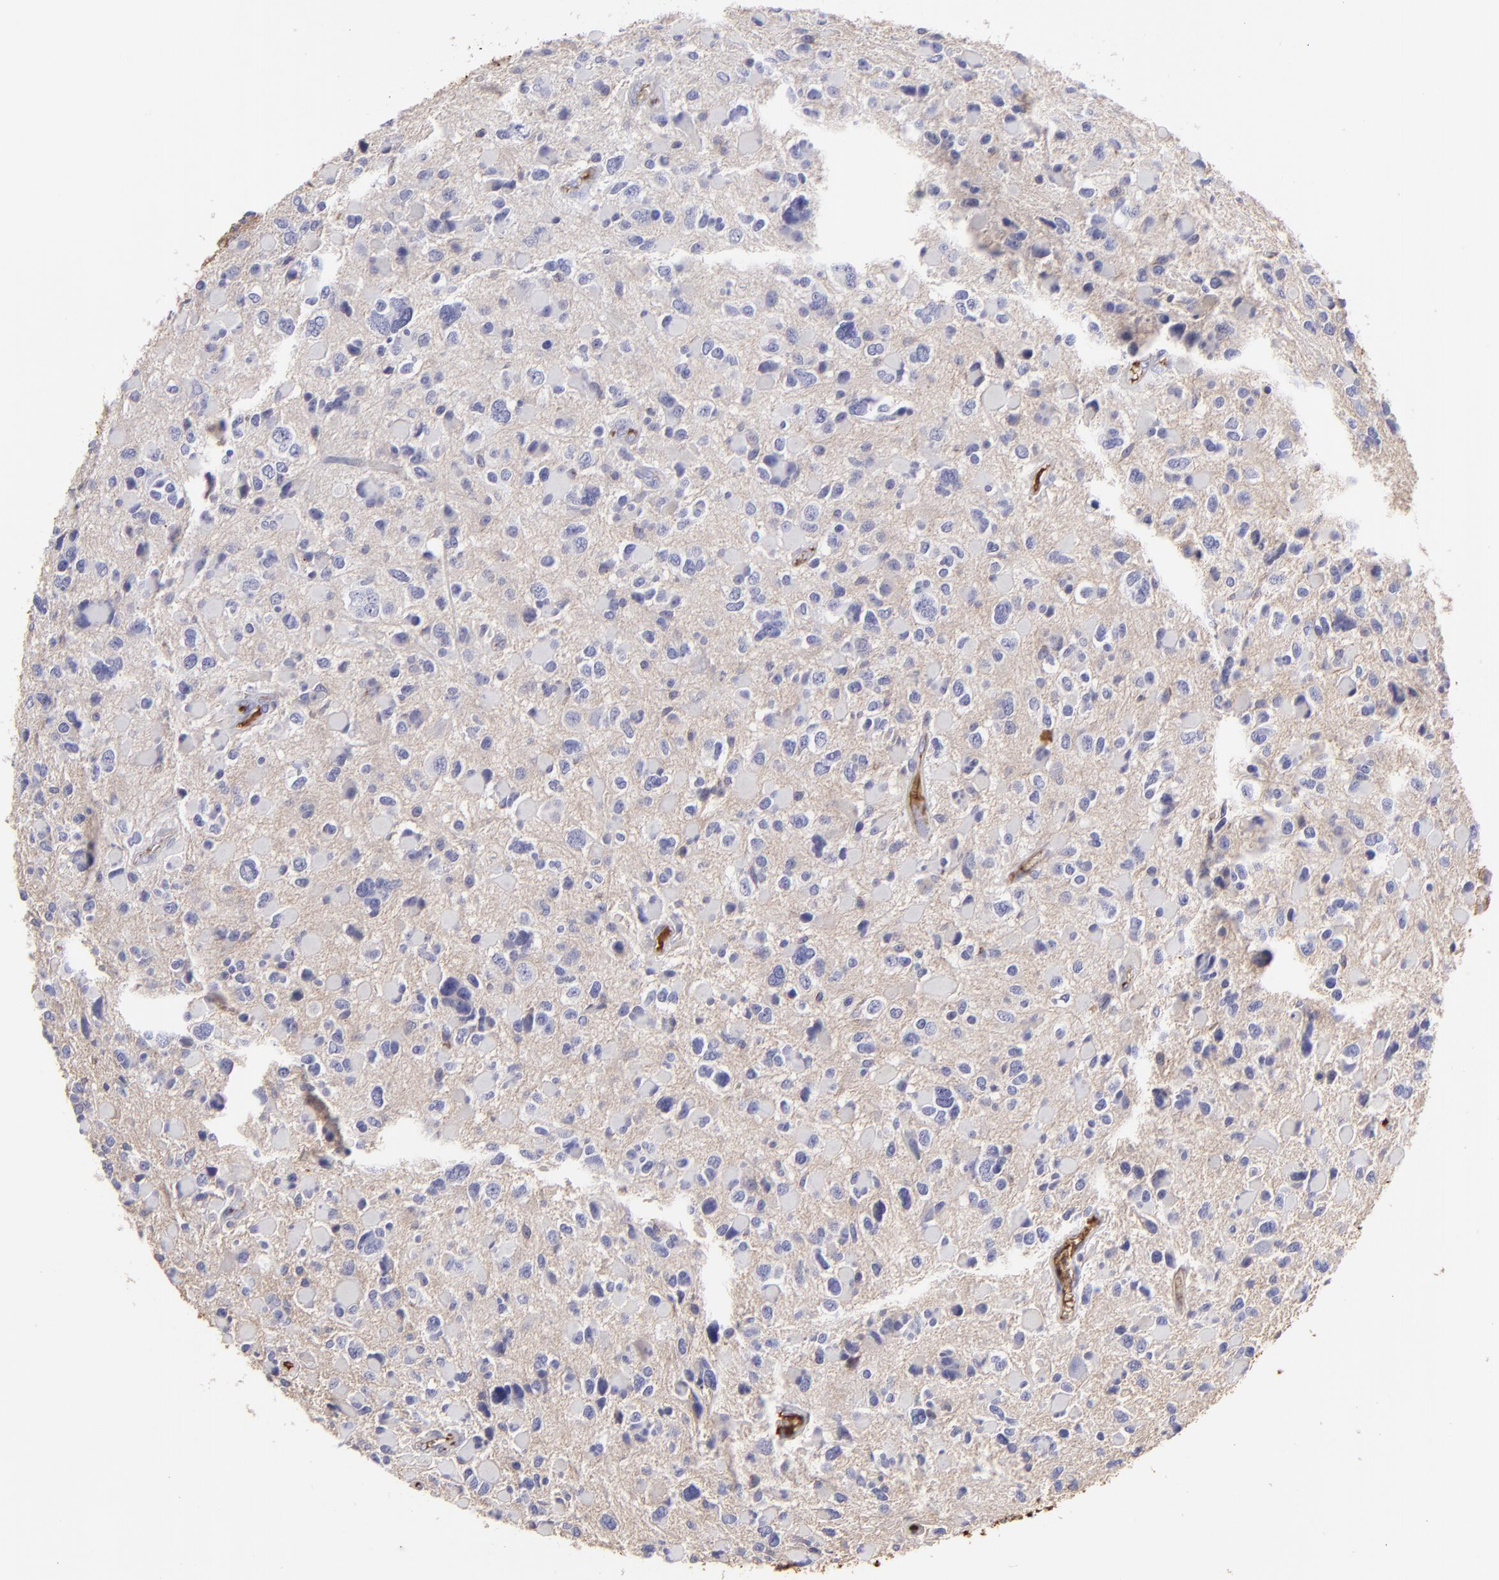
{"staining": {"intensity": "negative", "quantity": "none", "location": "none"}, "tissue": "glioma", "cell_type": "Tumor cells", "image_type": "cancer", "snomed": [{"axis": "morphology", "description": "Glioma, malignant, High grade"}, {"axis": "topography", "description": "Brain"}], "caption": "The micrograph exhibits no staining of tumor cells in glioma.", "gene": "FGB", "patient": {"sex": "female", "age": 37}}